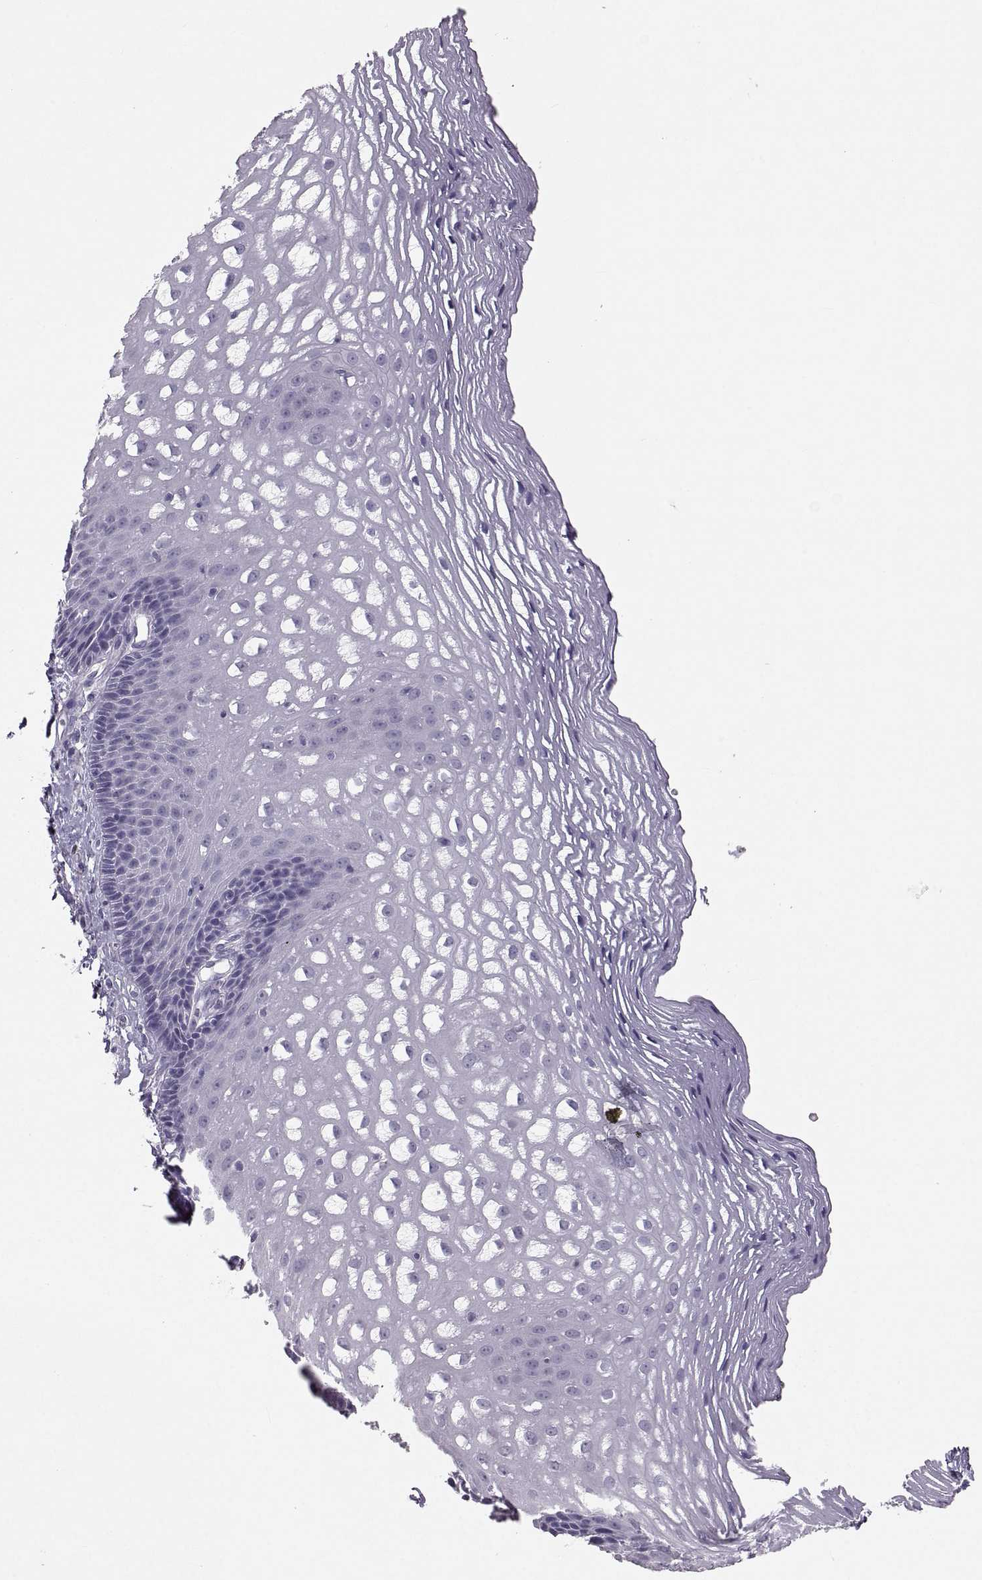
{"staining": {"intensity": "negative", "quantity": "none", "location": "none"}, "tissue": "esophagus", "cell_type": "Squamous epithelial cells", "image_type": "normal", "snomed": [{"axis": "morphology", "description": "Normal tissue, NOS"}, {"axis": "topography", "description": "Esophagus"}], "caption": "High power microscopy photomicrograph of an IHC photomicrograph of benign esophagus, revealing no significant staining in squamous epithelial cells. (DAB (3,3'-diaminobenzidine) IHC, high magnification).", "gene": "SOX21", "patient": {"sex": "male", "age": 76}}